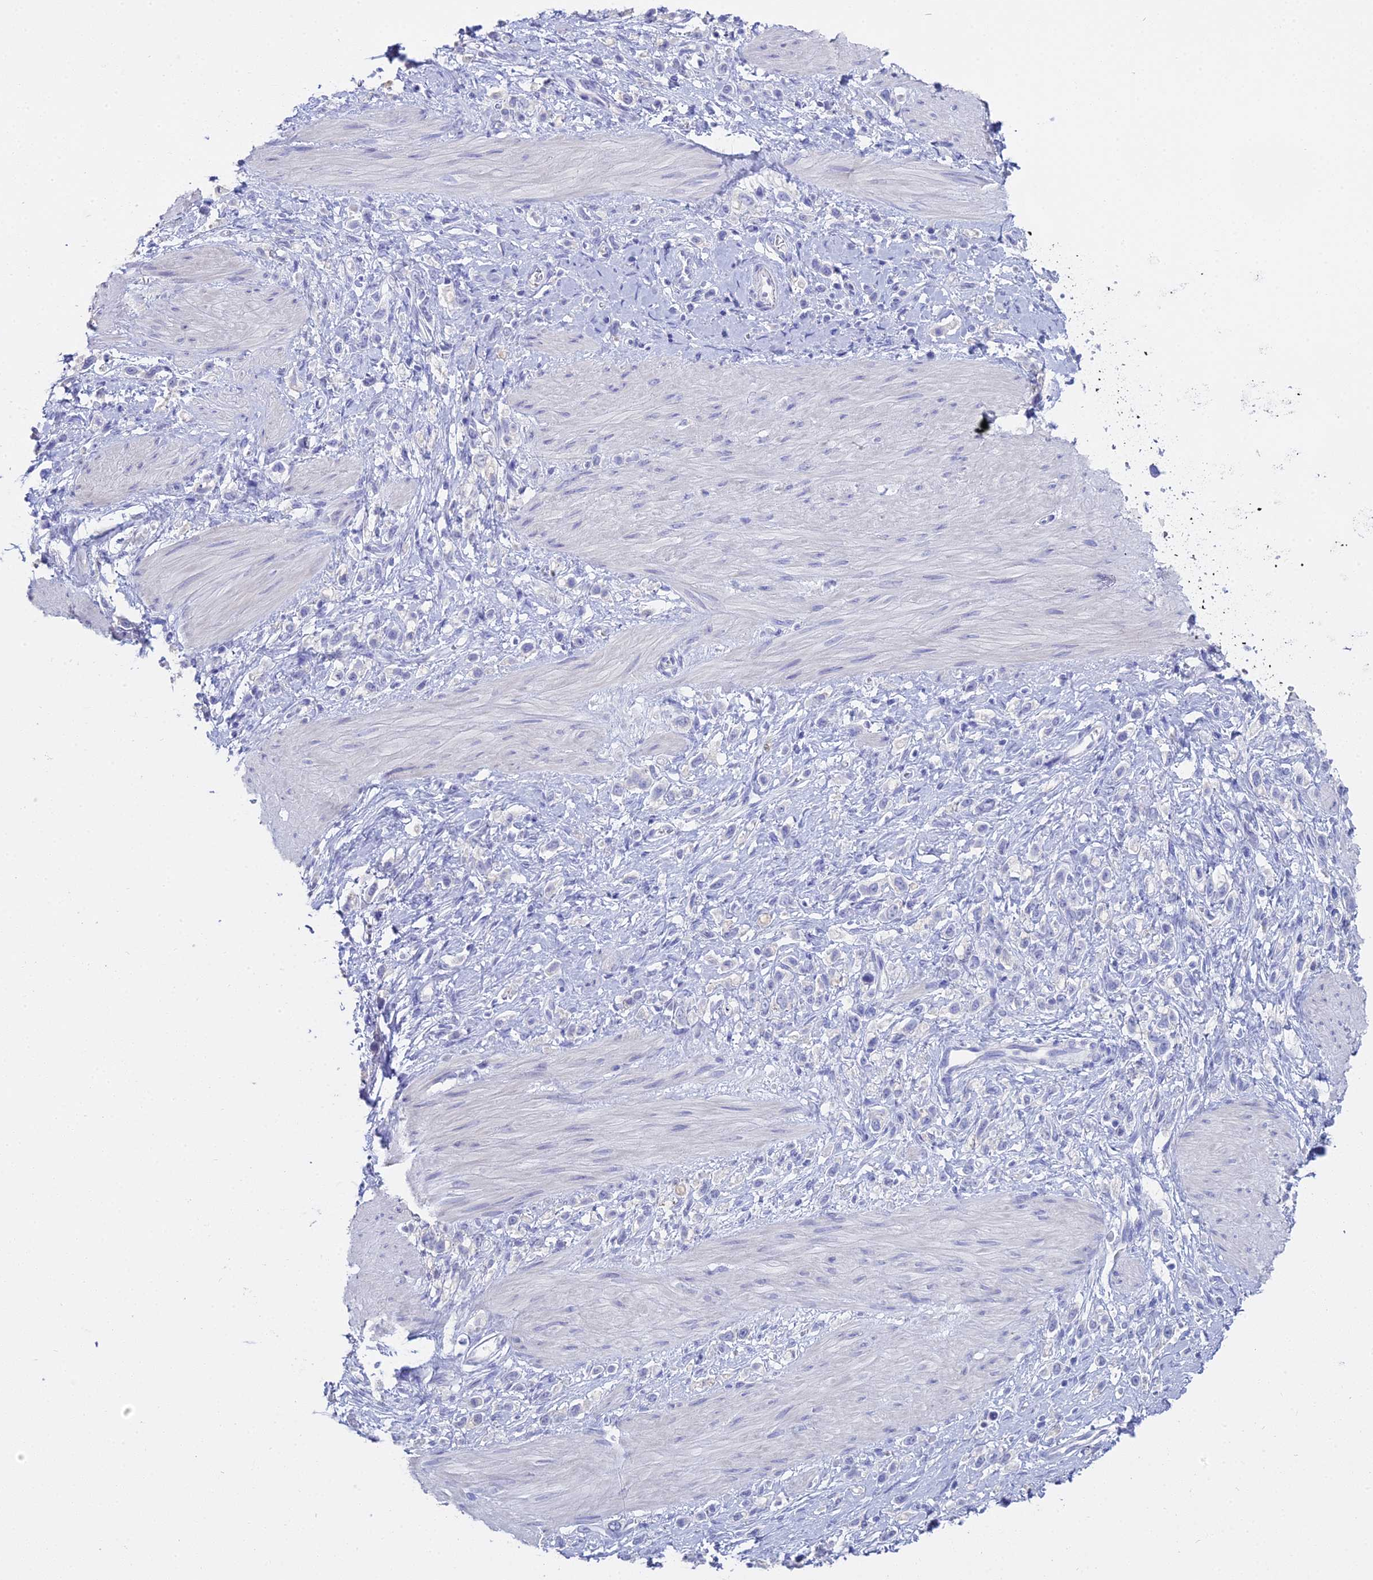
{"staining": {"intensity": "negative", "quantity": "none", "location": "none"}, "tissue": "stomach cancer", "cell_type": "Tumor cells", "image_type": "cancer", "snomed": [{"axis": "morphology", "description": "Adenocarcinoma, NOS"}, {"axis": "topography", "description": "Stomach"}], "caption": "Immunohistochemistry (IHC) micrograph of neoplastic tissue: stomach cancer stained with DAB demonstrates no significant protein positivity in tumor cells.", "gene": "S100A7", "patient": {"sex": "female", "age": 65}}